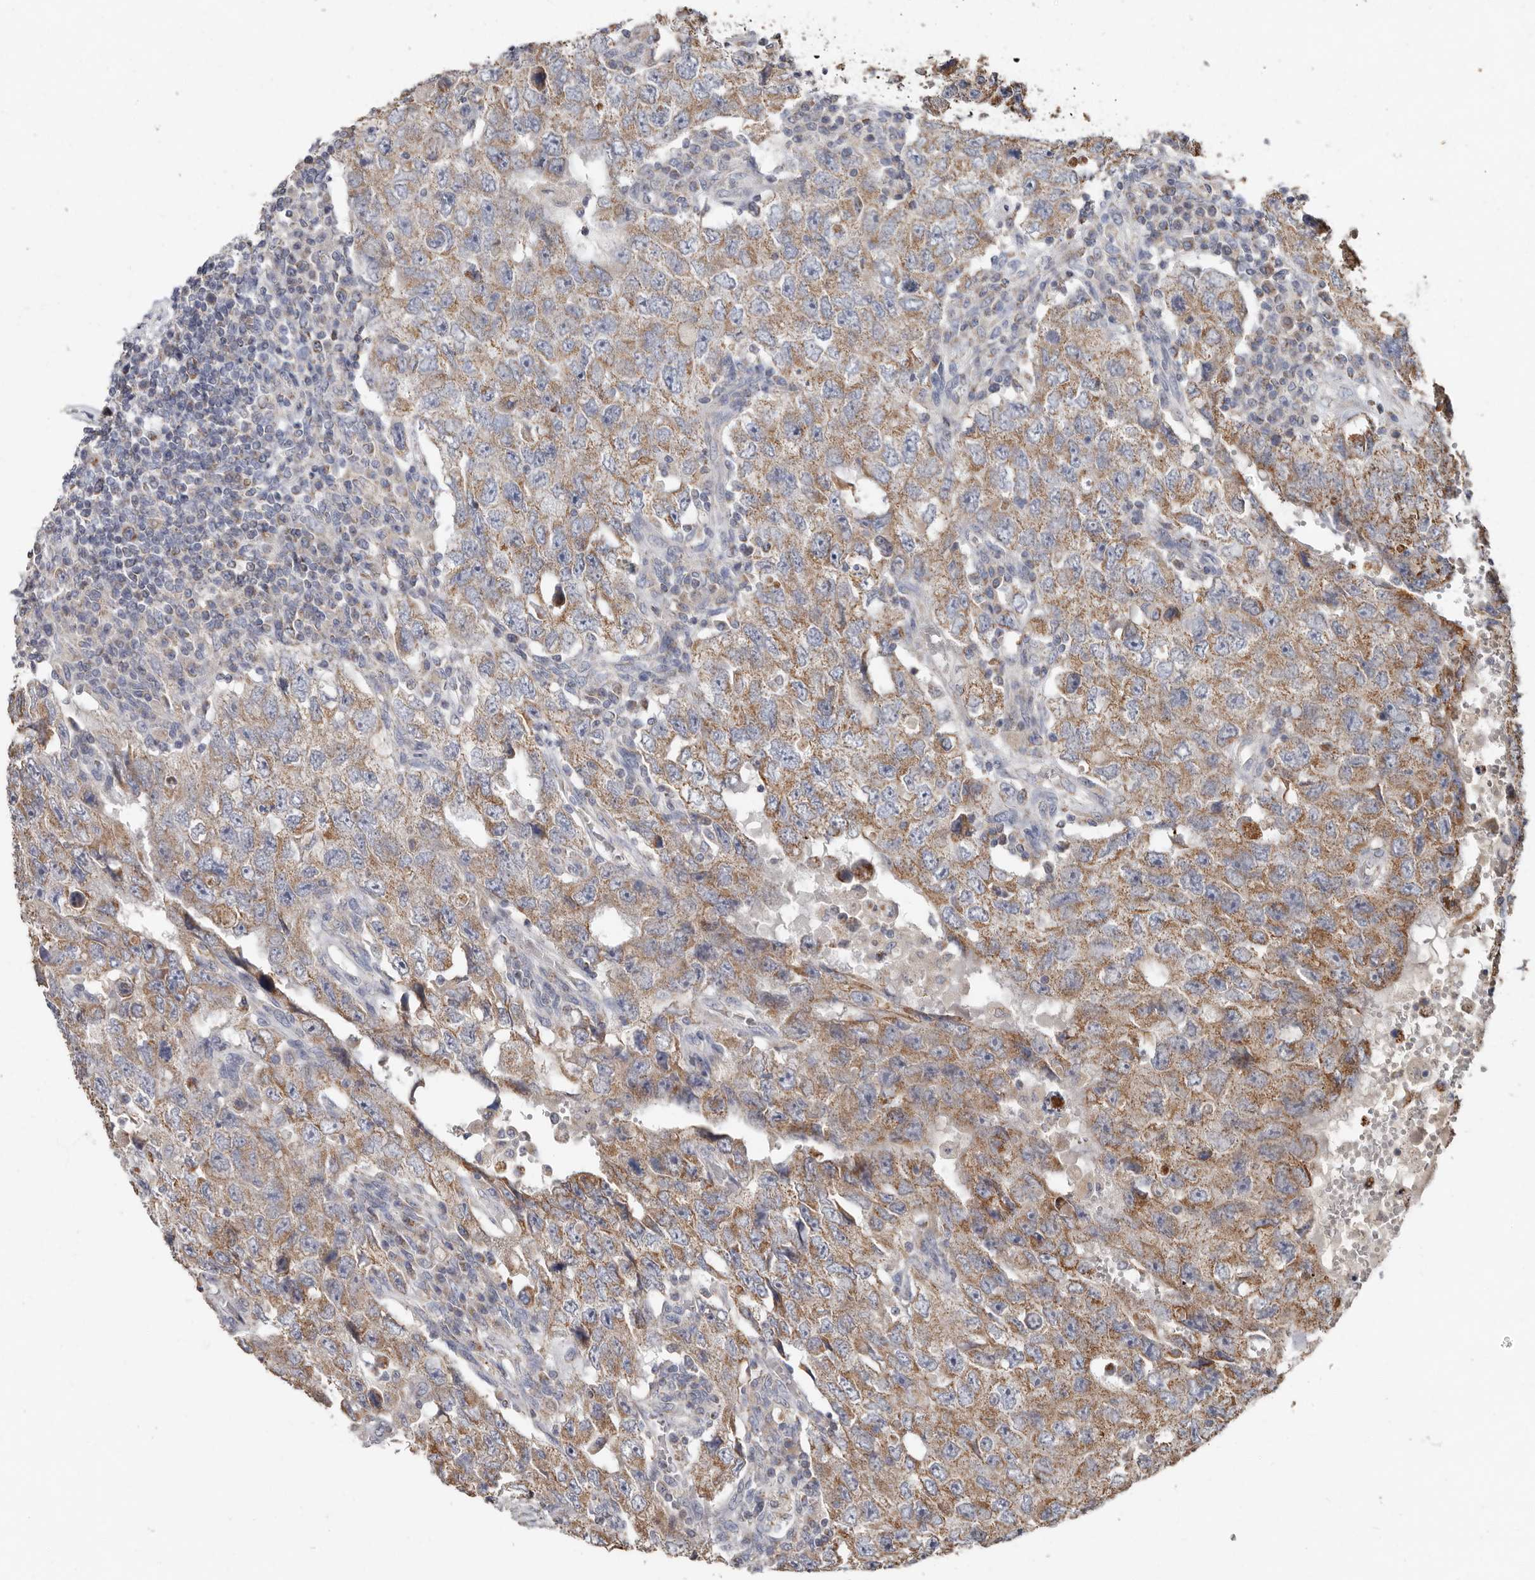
{"staining": {"intensity": "moderate", "quantity": ">75%", "location": "cytoplasmic/membranous"}, "tissue": "testis cancer", "cell_type": "Tumor cells", "image_type": "cancer", "snomed": [{"axis": "morphology", "description": "Carcinoma, Embryonal, NOS"}, {"axis": "topography", "description": "Testis"}], "caption": "About >75% of tumor cells in embryonal carcinoma (testis) display moderate cytoplasmic/membranous protein expression as visualized by brown immunohistochemical staining.", "gene": "KIF26B", "patient": {"sex": "male", "age": 26}}